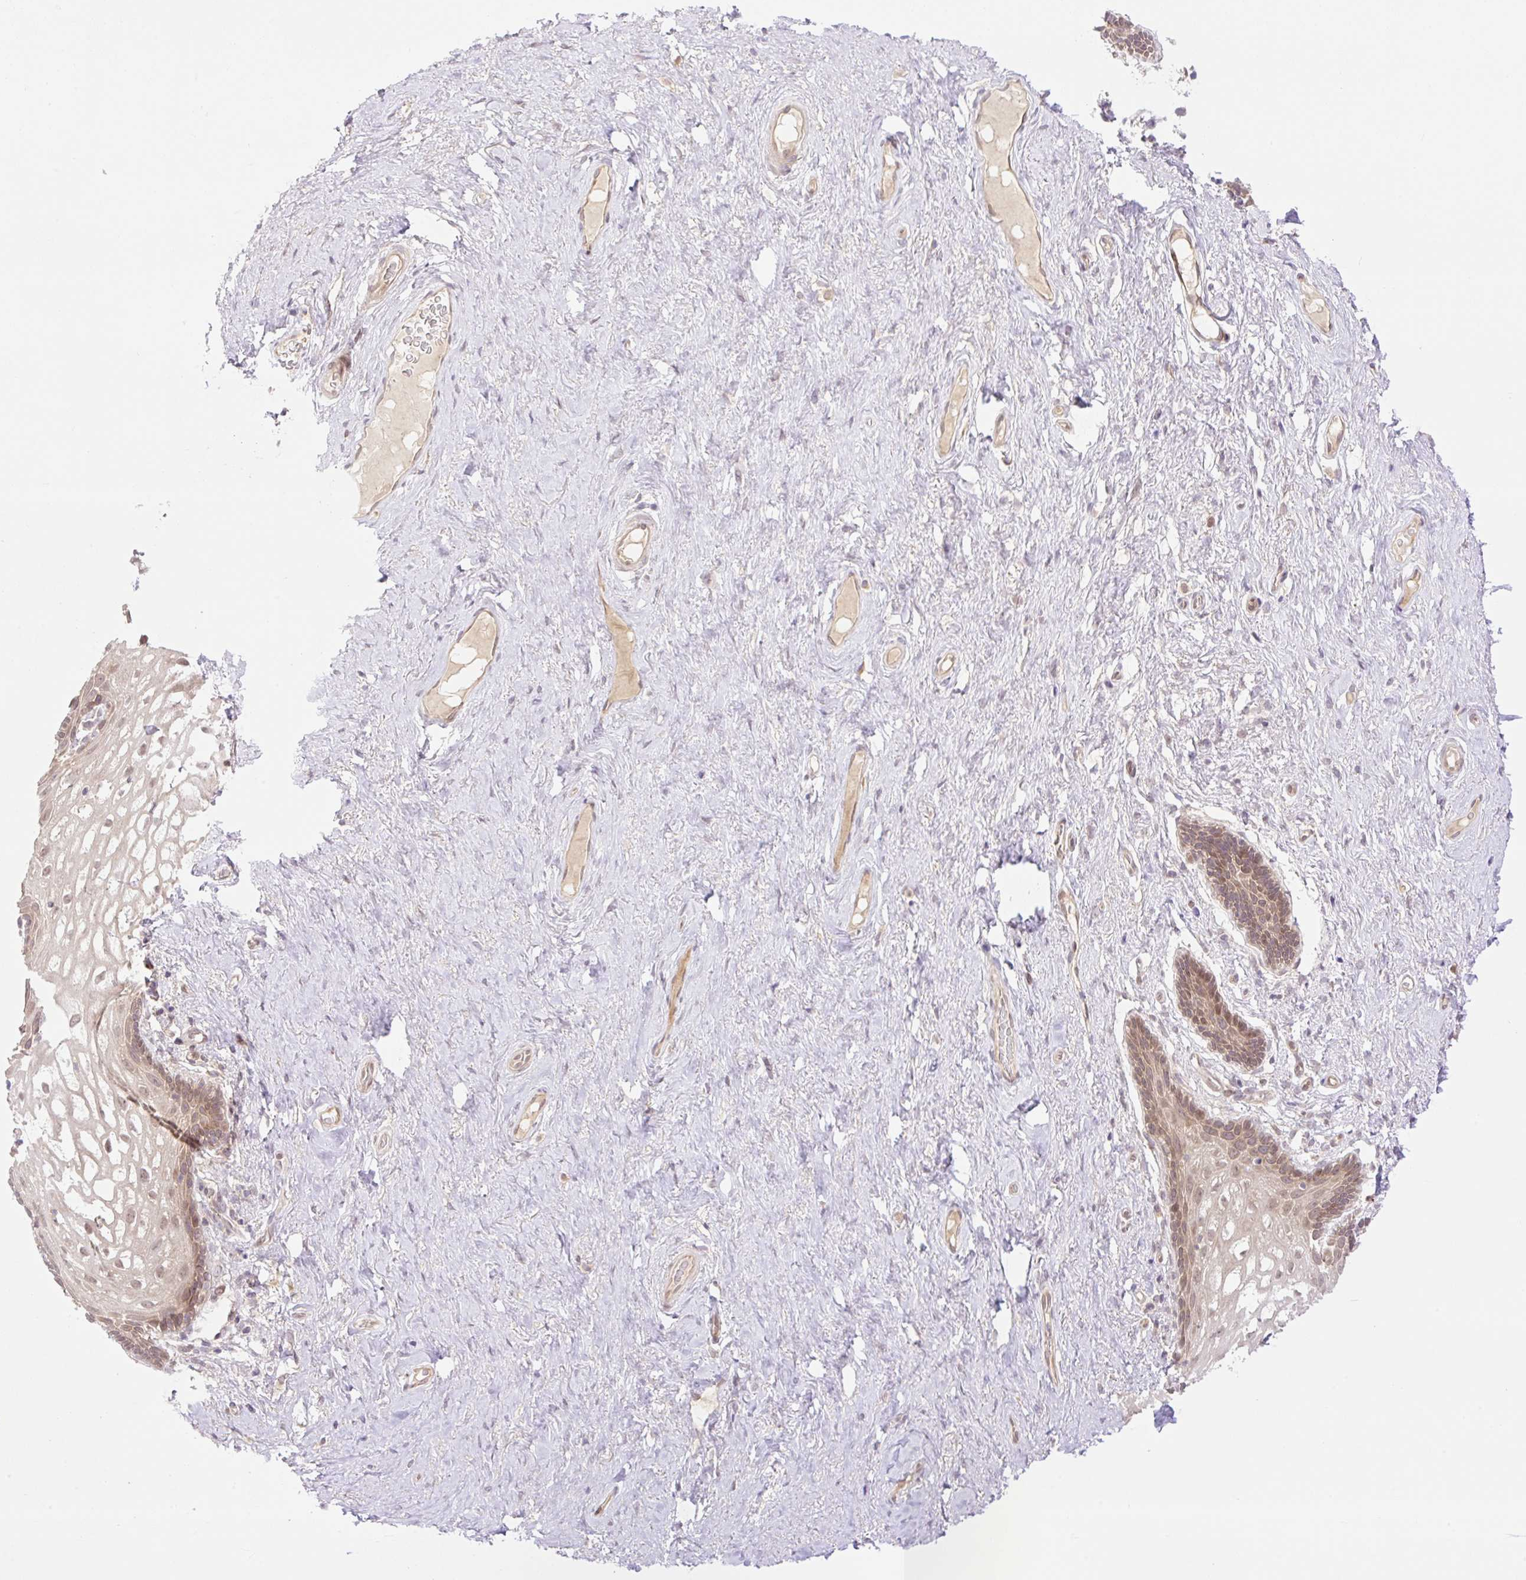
{"staining": {"intensity": "weak", "quantity": "25%-75%", "location": "cytoplasmic/membranous,nuclear"}, "tissue": "vagina", "cell_type": "Squamous epithelial cells", "image_type": "normal", "snomed": [{"axis": "morphology", "description": "Normal tissue, NOS"}, {"axis": "topography", "description": "Vagina"}, {"axis": "topography", "description": "Peripheral nerve tissue"}], "caption": "An immunohistochemistry histopathology image of unremarkable tissue is shown. Protein staining in brown shows weak cytoplasmic/membranous,nuclear positivity in vagina within squamous epithelial cells. (Brightfield microscopy of DAB IHC at high magnification).", "gene": "VPS25", "patient": {"sex": "female", "age": 71}}